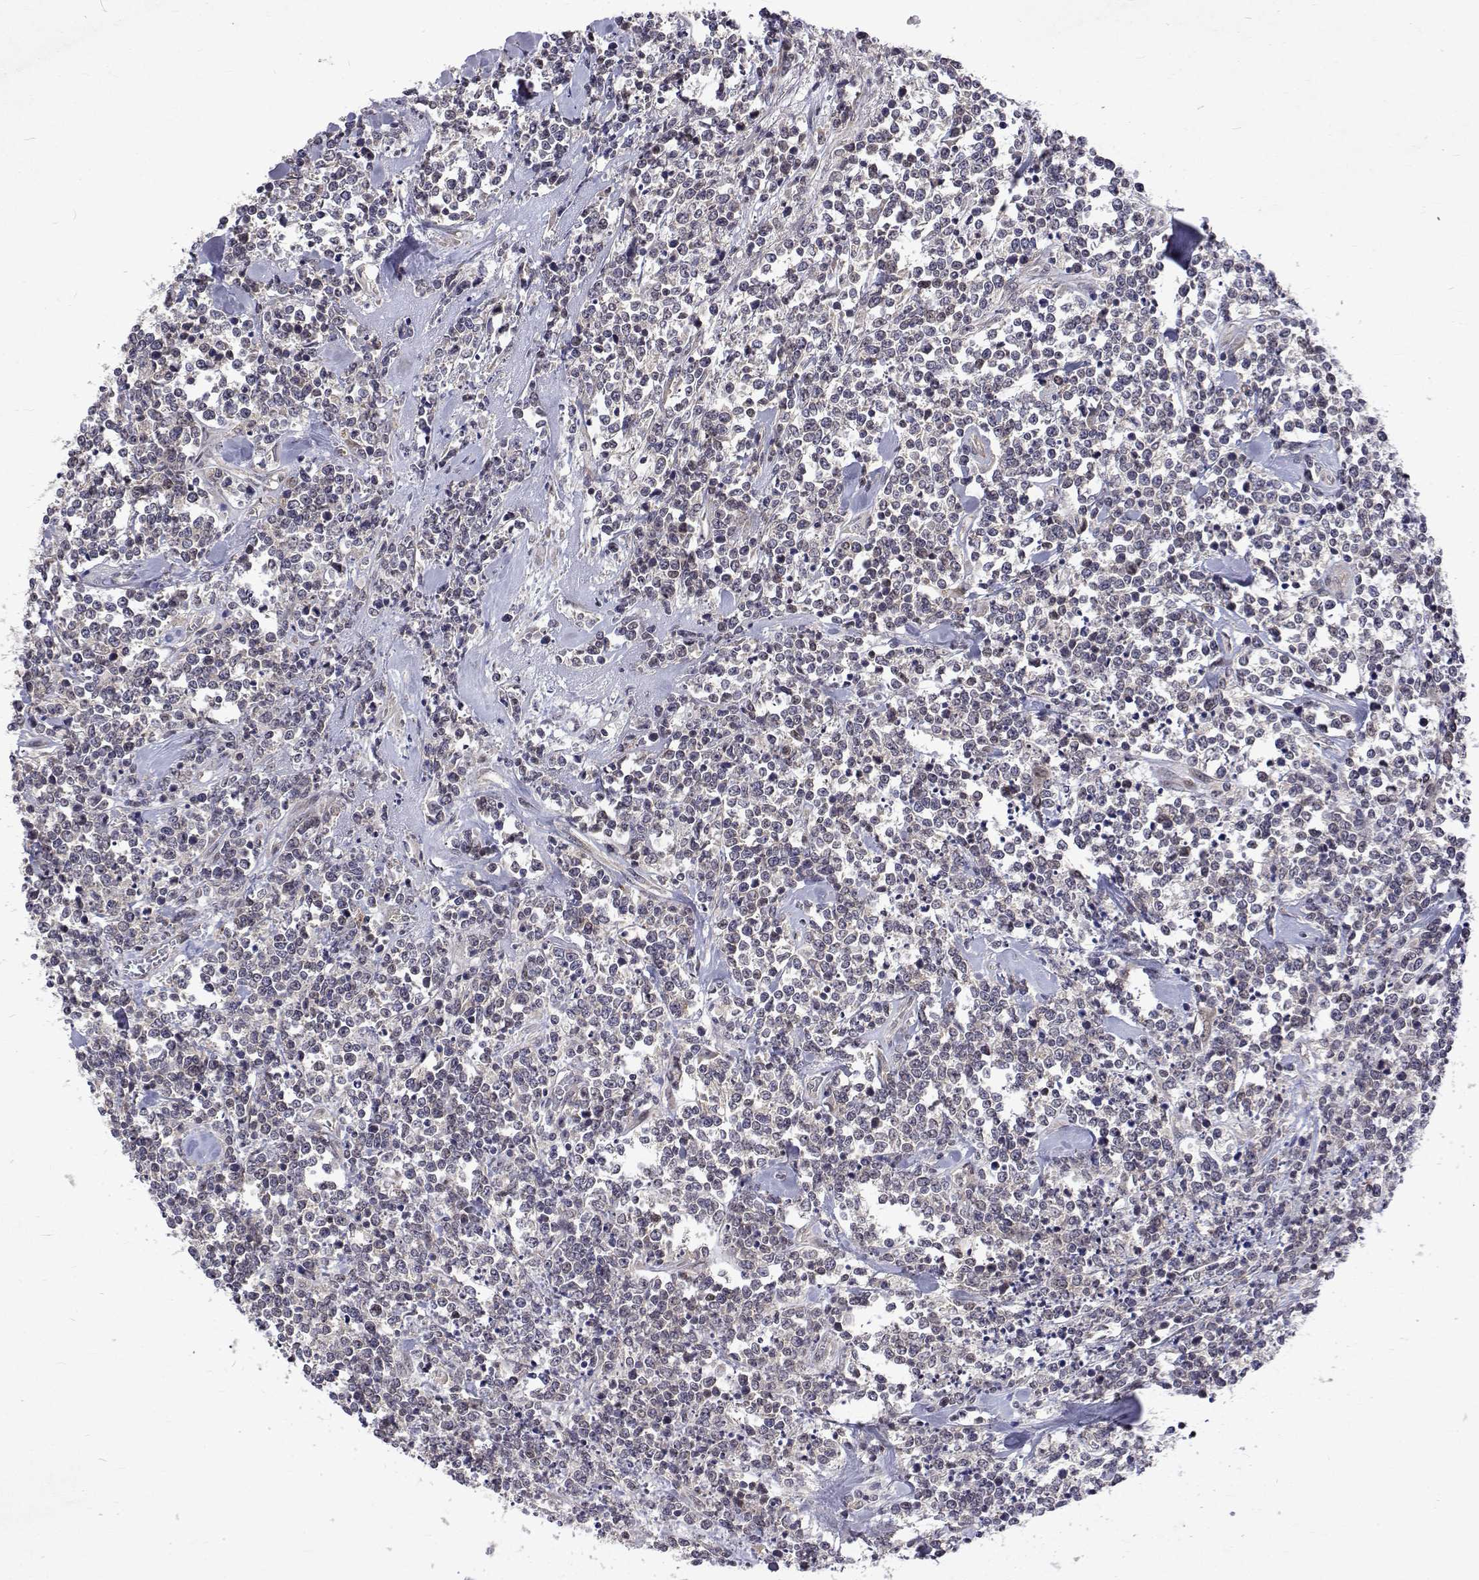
{"staining": {"intensity": "negative", "quantity": "none", "location": "none"}, "tissue": "lymphoma", "cell_type": "Tumor cells", "image_type": "cancer", "snomed": [{"axis": "morphology", "description": "Malignant lymphoma, non-Hodgkin's type, High grade"}, {"axis": "topography", "description": "Colon"}], "caption": "There is no significant expression in tumor cells of lymphoma.", "gene": "ALKBH8", "patient": {"sex": "male", "age": 82}}